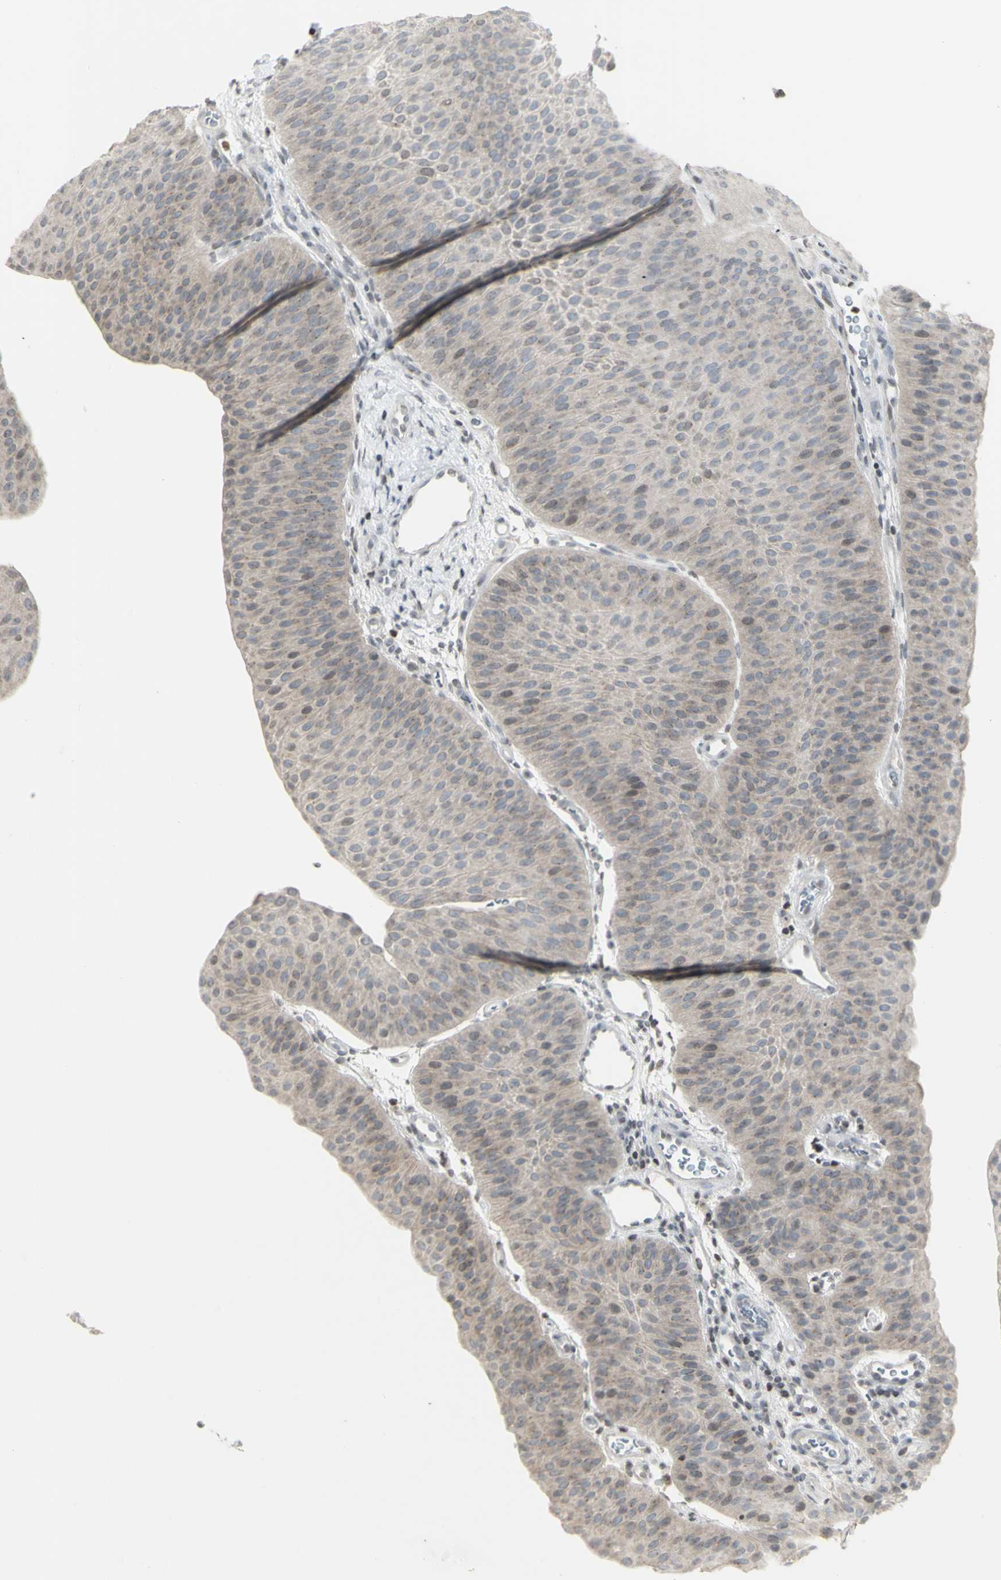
{"staining": {"intensity": "negative", "quantity": "none", "location": "none"}, "tissue": "urothelial cancer", "cell_type": "Tumor cells", "image_type": "cancer", "snomed": [{"axis": "morphology", "description": "Urothelial carcinoma, Low grade"}, {"axis": "topography", "description": "Urinary bladder"}], "caption": "Tumor cells show no significant protein positivity in urothelial cancer.", "gene": "MUC5AC", "patient": {"sex": "female", "age": 60}}